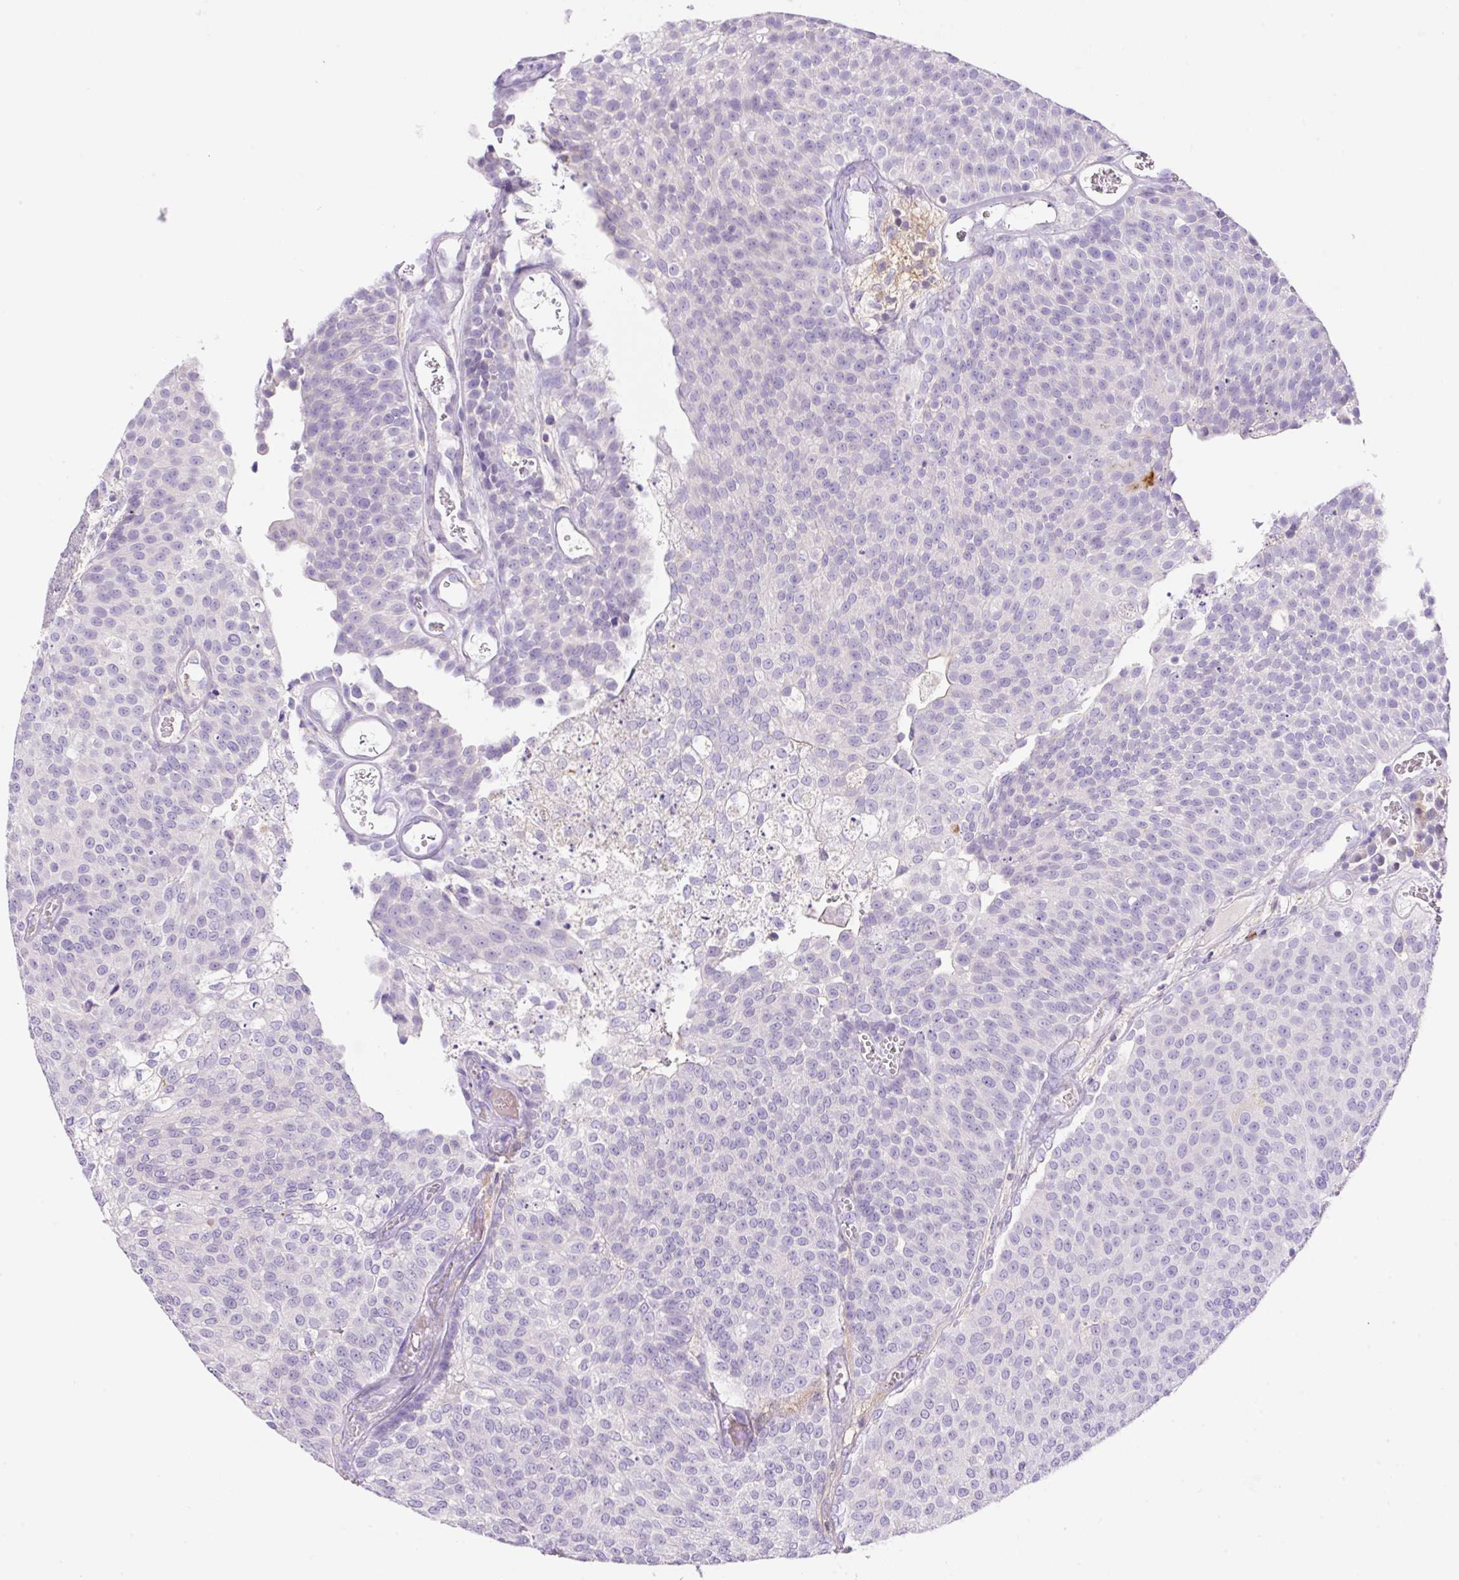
{"staining": {"intensity": "negative", "quantity": "none", "location": "none"}, "tissue": "urothelial cancer", "cell_type": "Tumor cells", "image_type": "cancer", "snomed": [{"axis": "morphology", "description": "Urothelial carcinoma, Low grade"}, {"axis": "topography", "description": "Urinary bladder"}], "caption": "IHC of urothelial carcinoma (low-grade) shows no expression in tumor cells.", "gene": "TDRD15", "patient": {"sex": "female", "age": 79}}